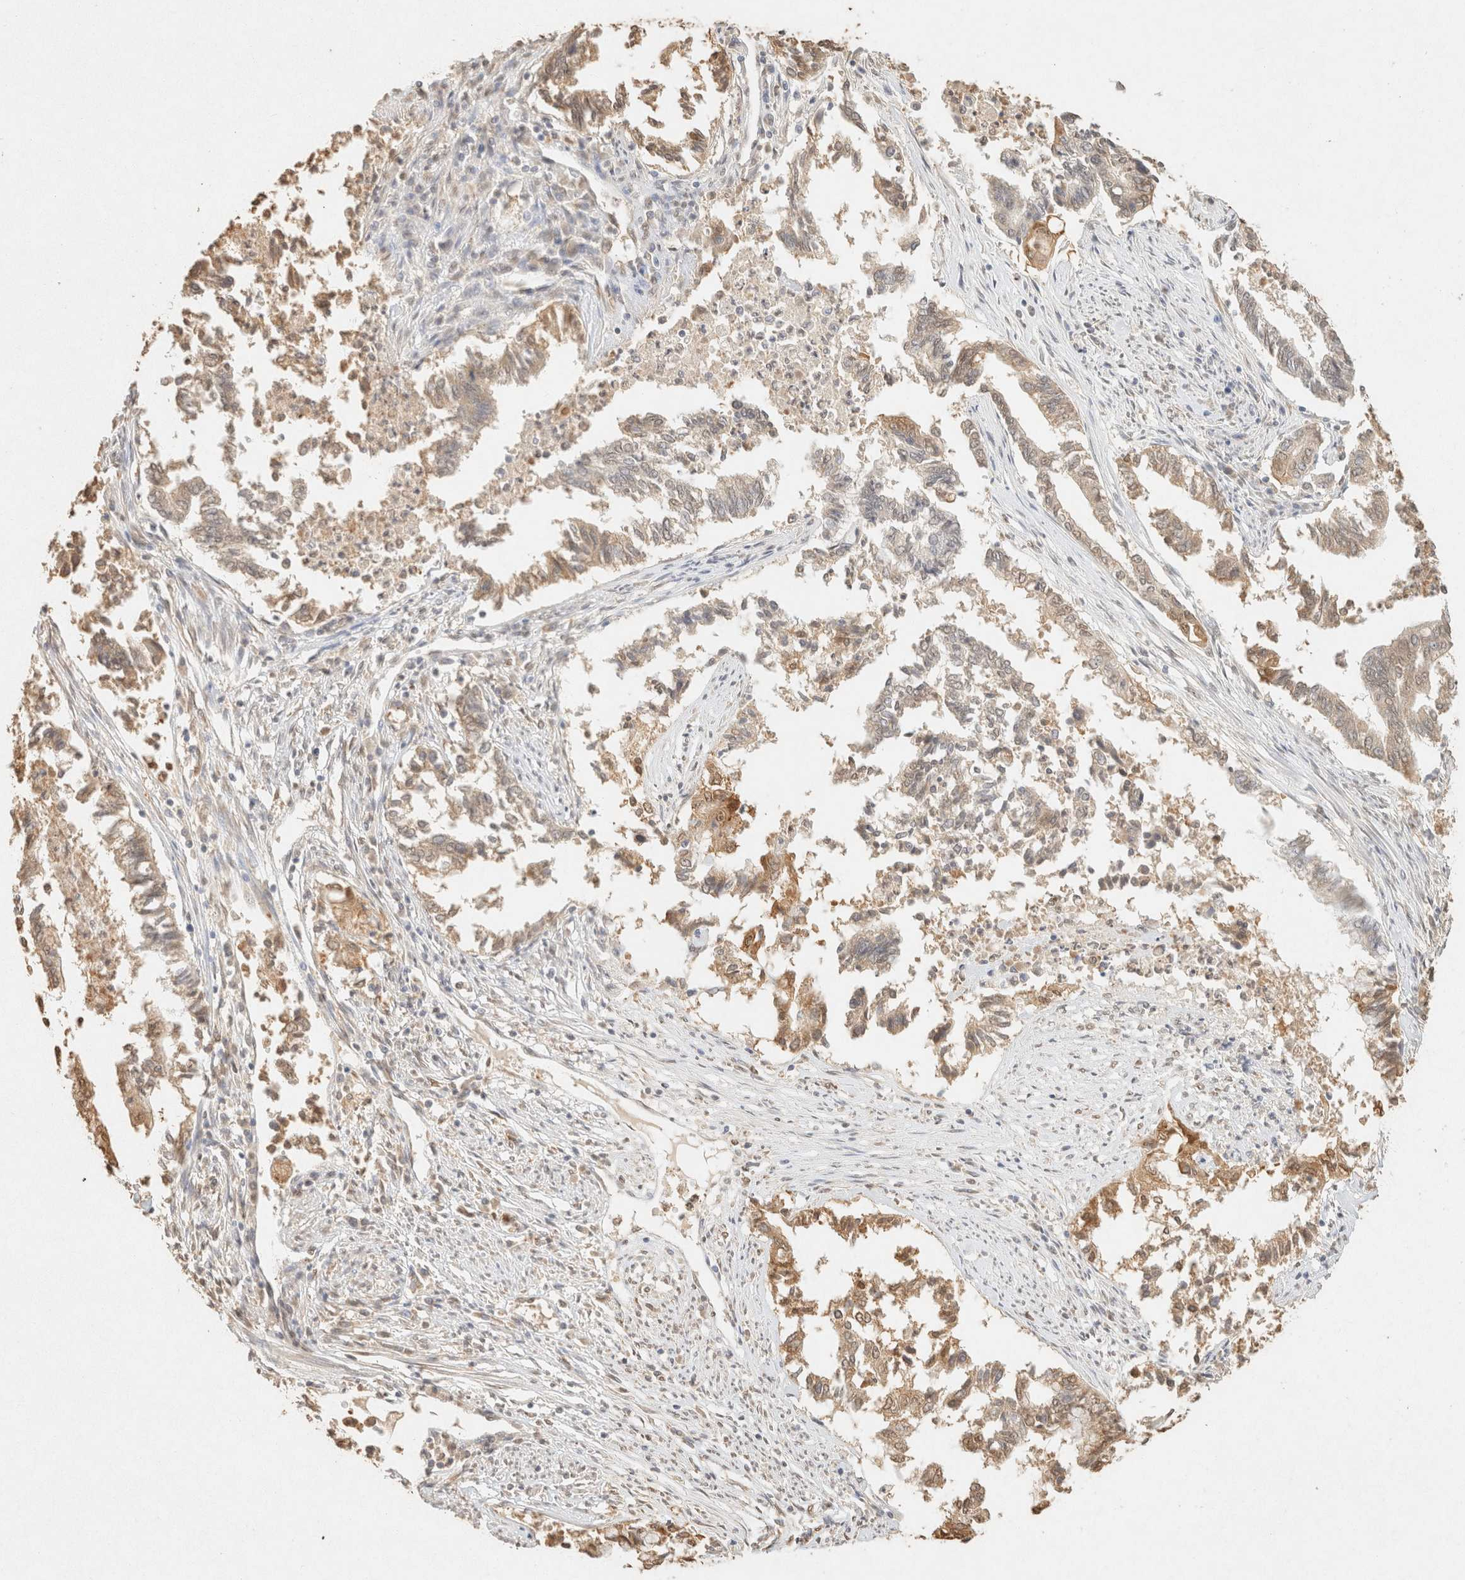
{"staining": {"intensity": "moderate", "quantity": ">75%", "location": "cytoplasmic/membranous"}, "tissue": "endometrial cancer", "cell_type": "Tumor cells", "image_type": "cancer", "snomed": [{"axis": "morphology", "description": "Necrosis, NOS"}, {"axis": "morphology", "description": "Adenocarcinoma, NOS"}, {"axis": "topography", "description": "Endometrium"}], "caption": "Immunohistochemical staining of human adenocarcinoma (endometrial) demonstrates medium levels of moderate cytoplasmic/membranous protein expression in approximately >75% of tumor cells.", "gene": "S100A13", "patient": {"sex": "female", "age": 79}}